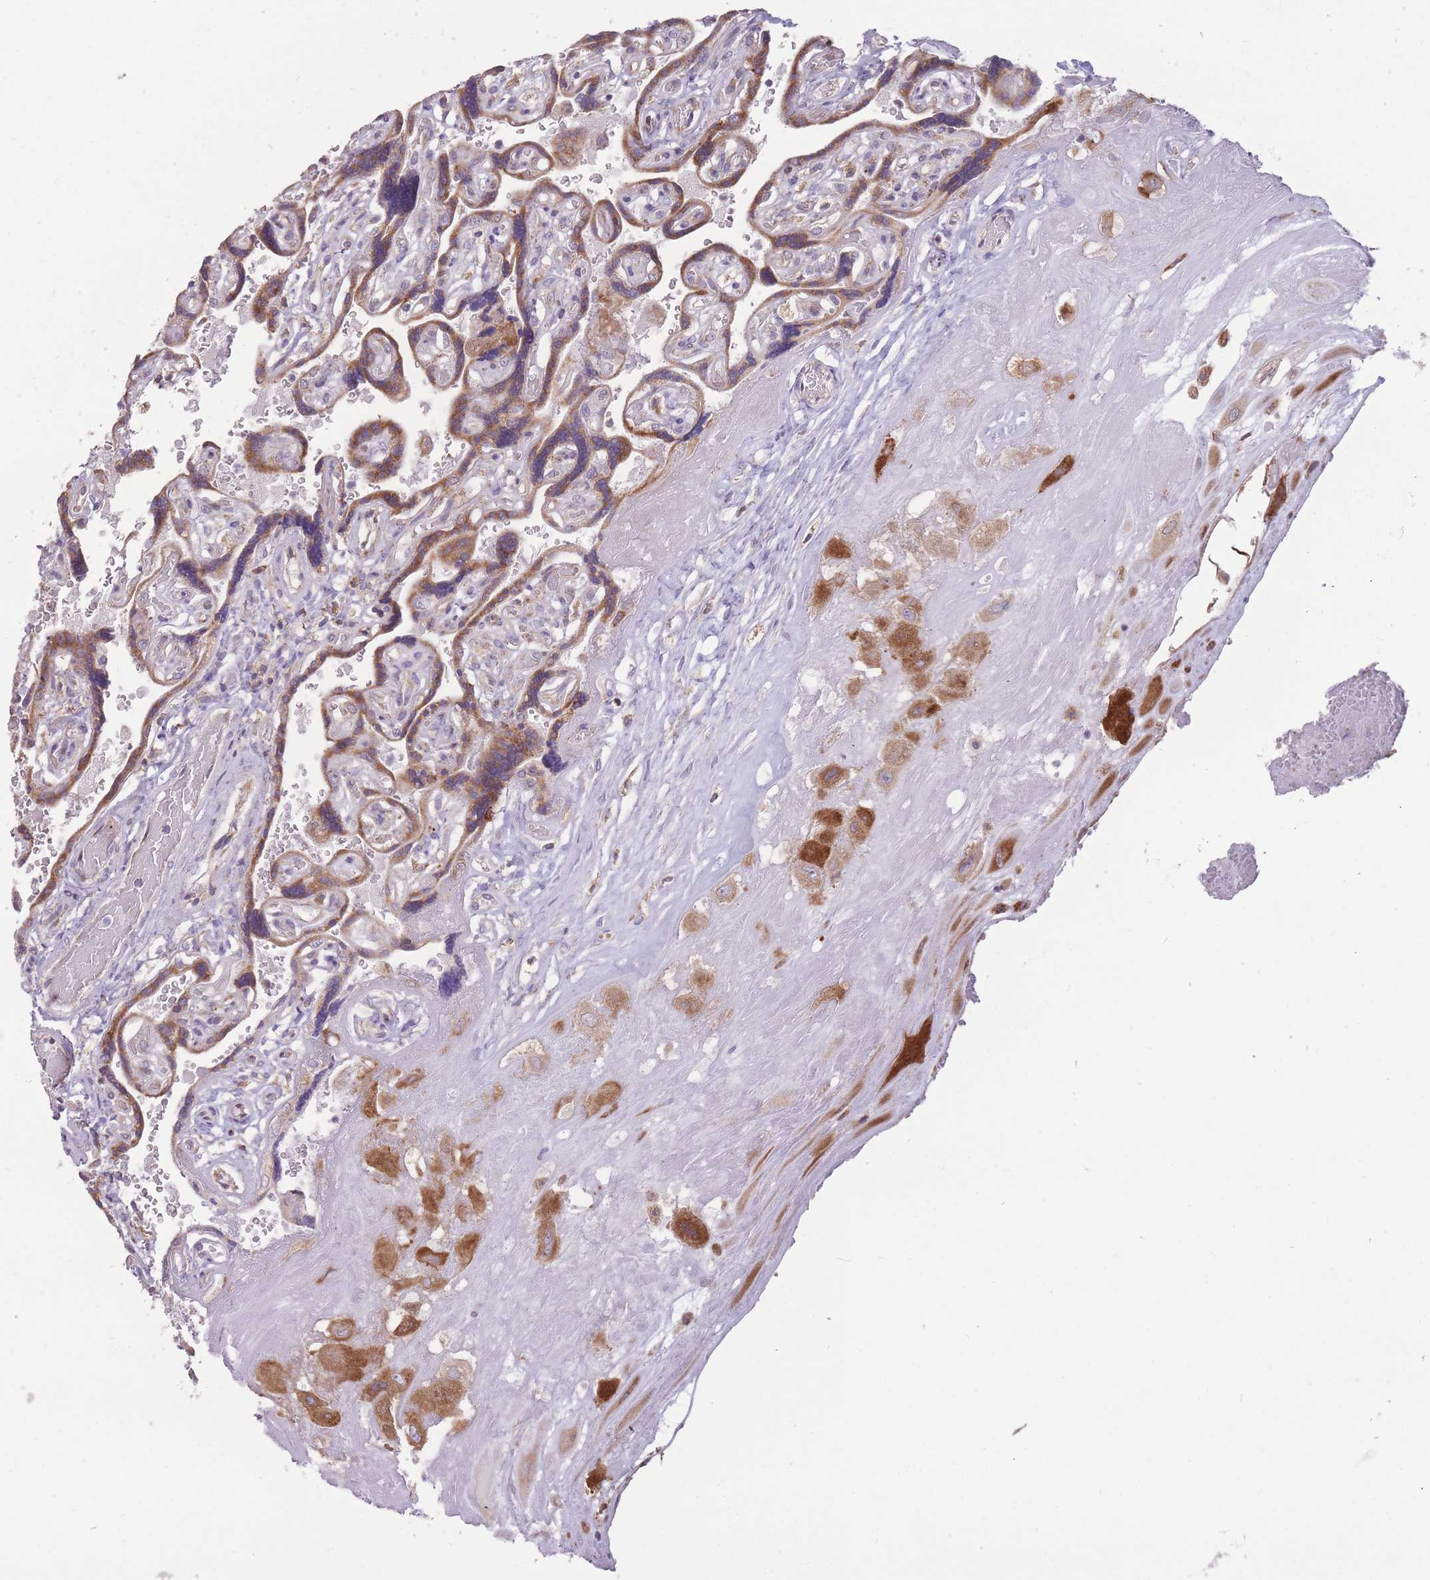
{"staining": {"intensity": "strong", "quantity": ">75%", "location": "cytoplasmic/membranous"}, "tissue": "placenta", "cell_type": "Decidual cells", "image_type": "normal", "snomed": [{"axis": "morphology", "description": "Normal tissue, NOS"}, {"axis": "topography", "description": "Placenta"}], "caption": "The micrograph demonstrates a brown stain indicating the presence of a protein in the cytoplasmic/membranous of decidual cells in placenta. (Brightfield microscopy of DAB IHC at high magnification).", "gene": "TRAPPC5", "patient": {"sex": "female", "age": 32}}